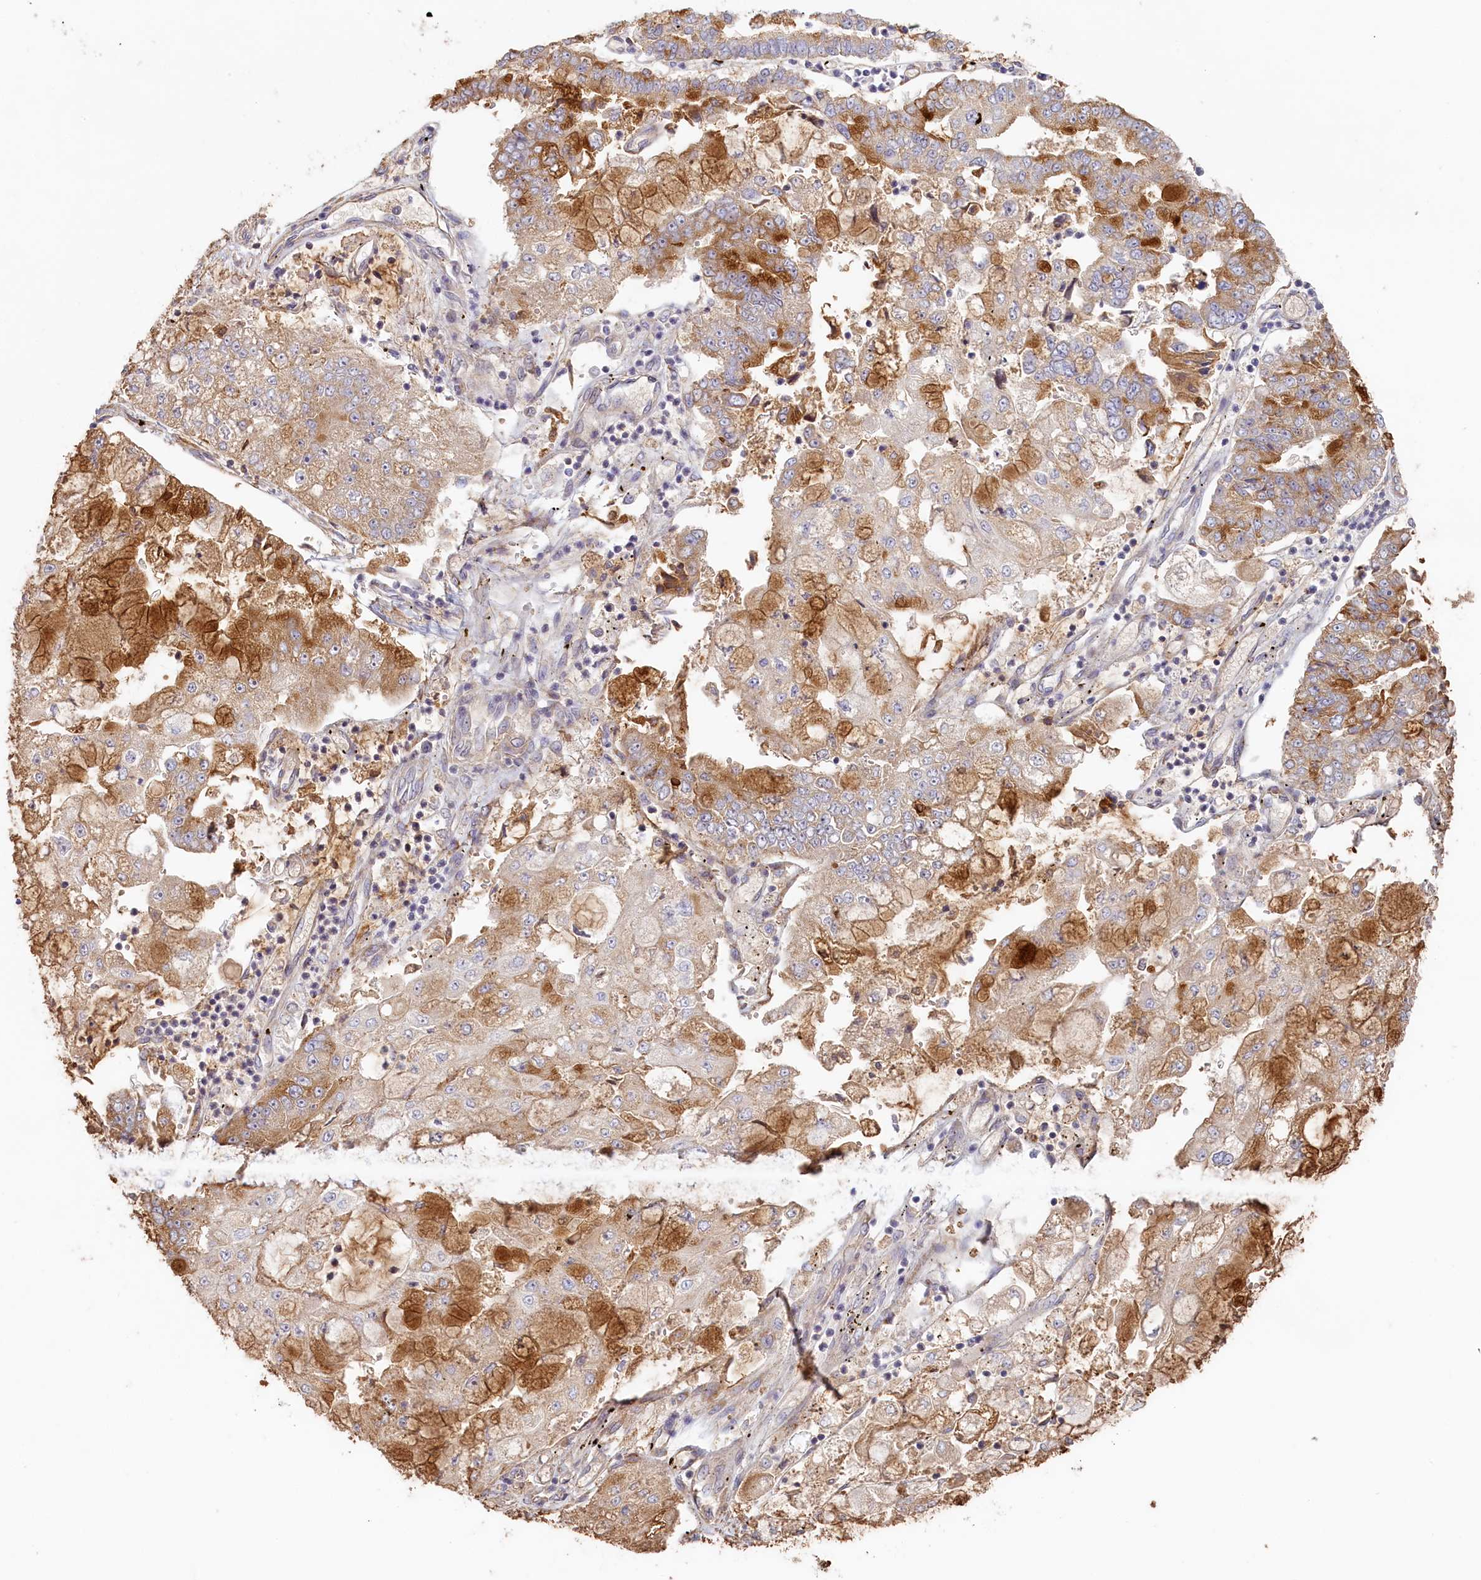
{"staining": {"intensity": "moderate", "quantity": "25%-75%", "location": "cytoplasmic/membranous"}, "tissue": "stomach cancer", "cell_type": "Tumor cells", "image_type": "cancer", "snomed": [{"axis": "morphology", "description": "Adenocarcinoma, NOS"}, {"axis": "topography", "description": "Stomach"}], "caption": "Immunohistochemical staining of adenocarcinoma (stomach) shows moderate cytoplasmic/membranous protein expression in approximately 25%-75% of tumor cells.", "gene": "STX16", "patient": {"sex": "male", "age": 76}}